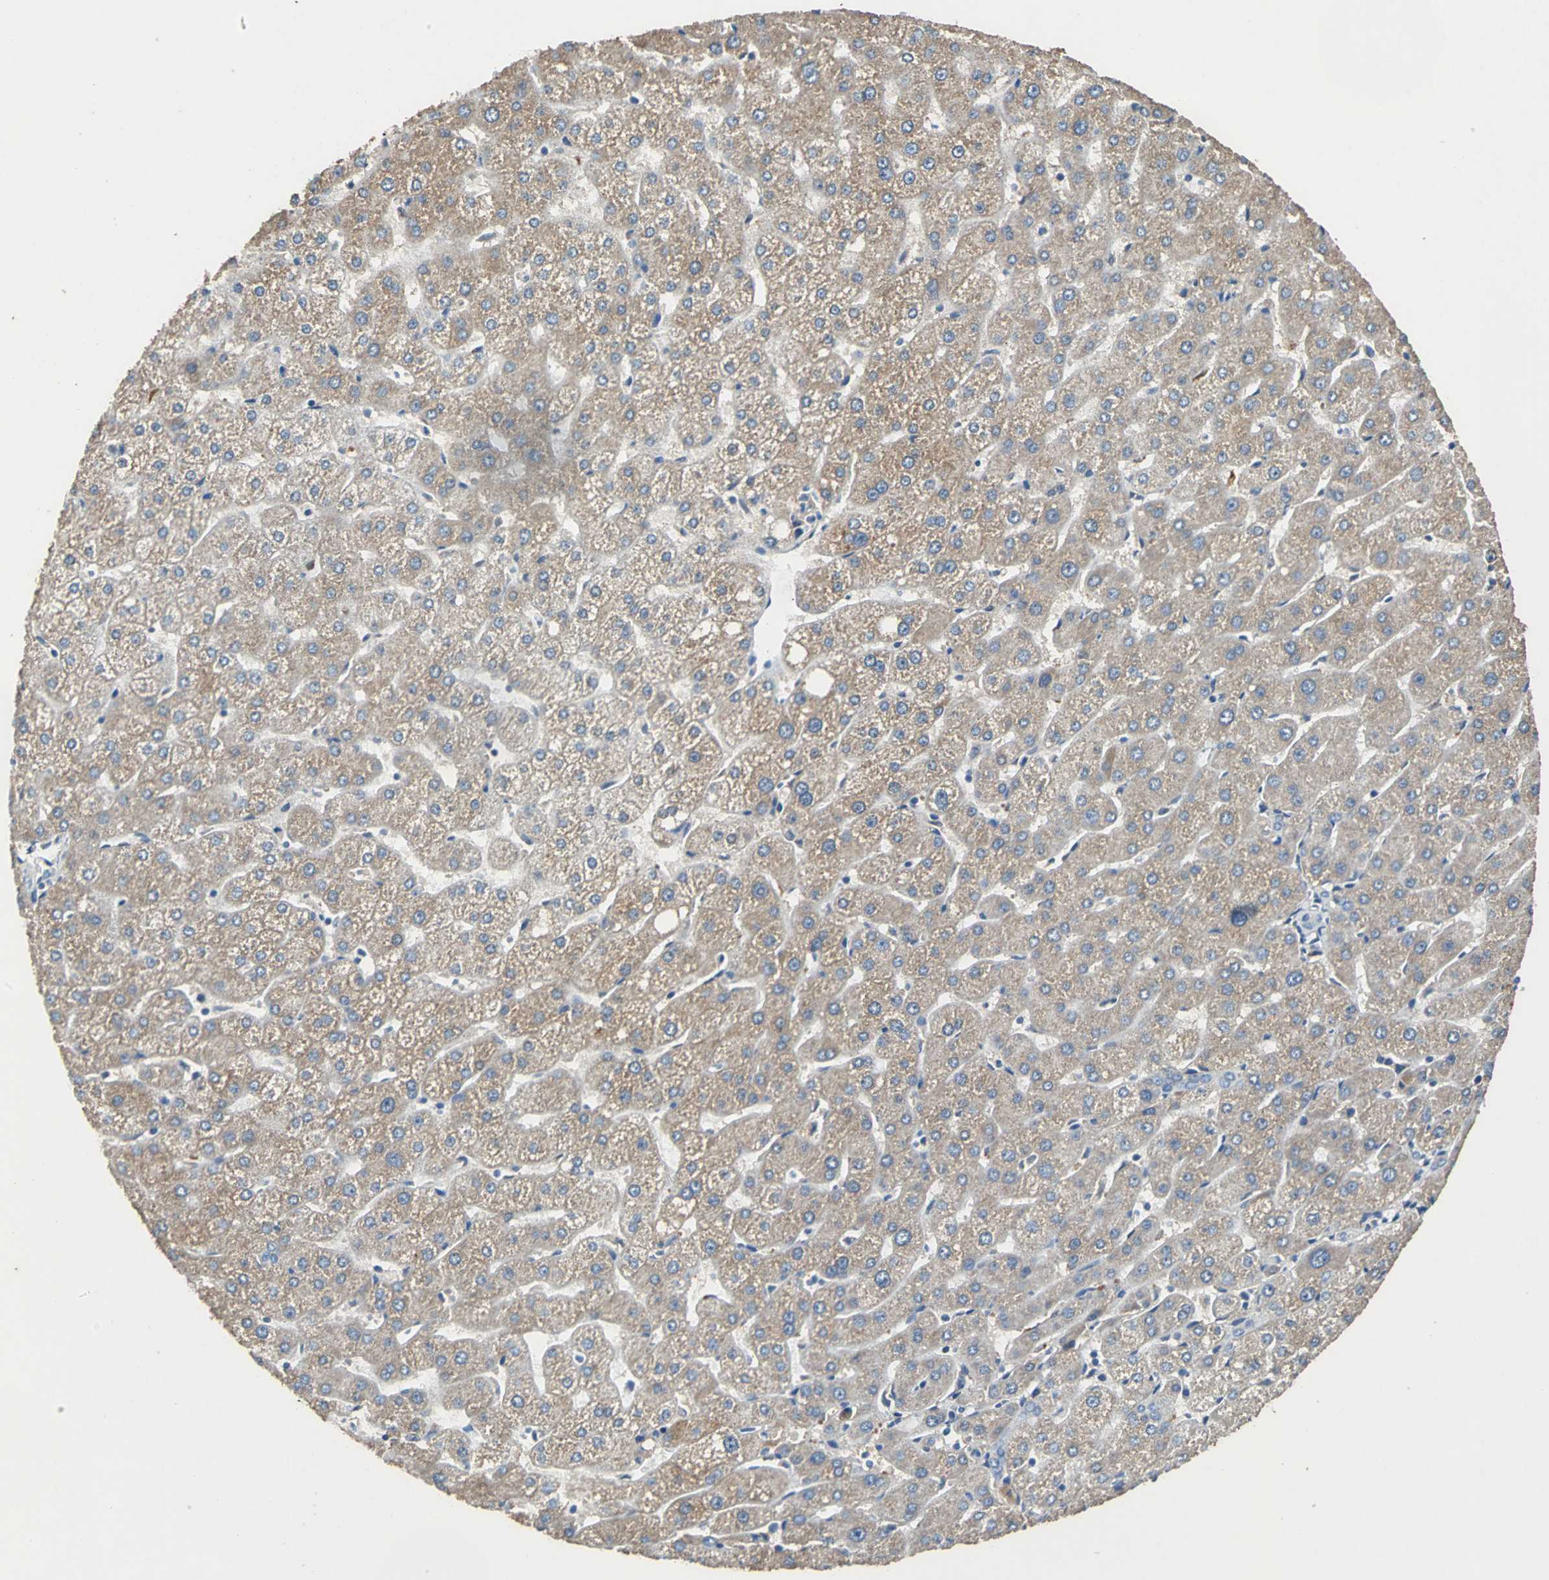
{"staining": {"intensity": "weak", "quantity": ">75%", "location": "cytoplasmic/membranous"}, "tissue": "liver", "cell_type": "Cholangiocytes", "image_type": "normal", "snomed": [{"axis": "morphology", "description": "Normal tissue, NOS"}, {"axis": "topography", "description": "Liver"}], "caption": "Protein expression by immunohistochemistry (IHC) exhibits weak cytoplasmic/membranous expression in approximately >75% of cholangiocytes in unremarkable liver. Immunohistochemistry stains the protein of interest in brown and the nuclei are stained blue.", "gene": "HEPH", "patient": {"sex": "male", "age": 67}}